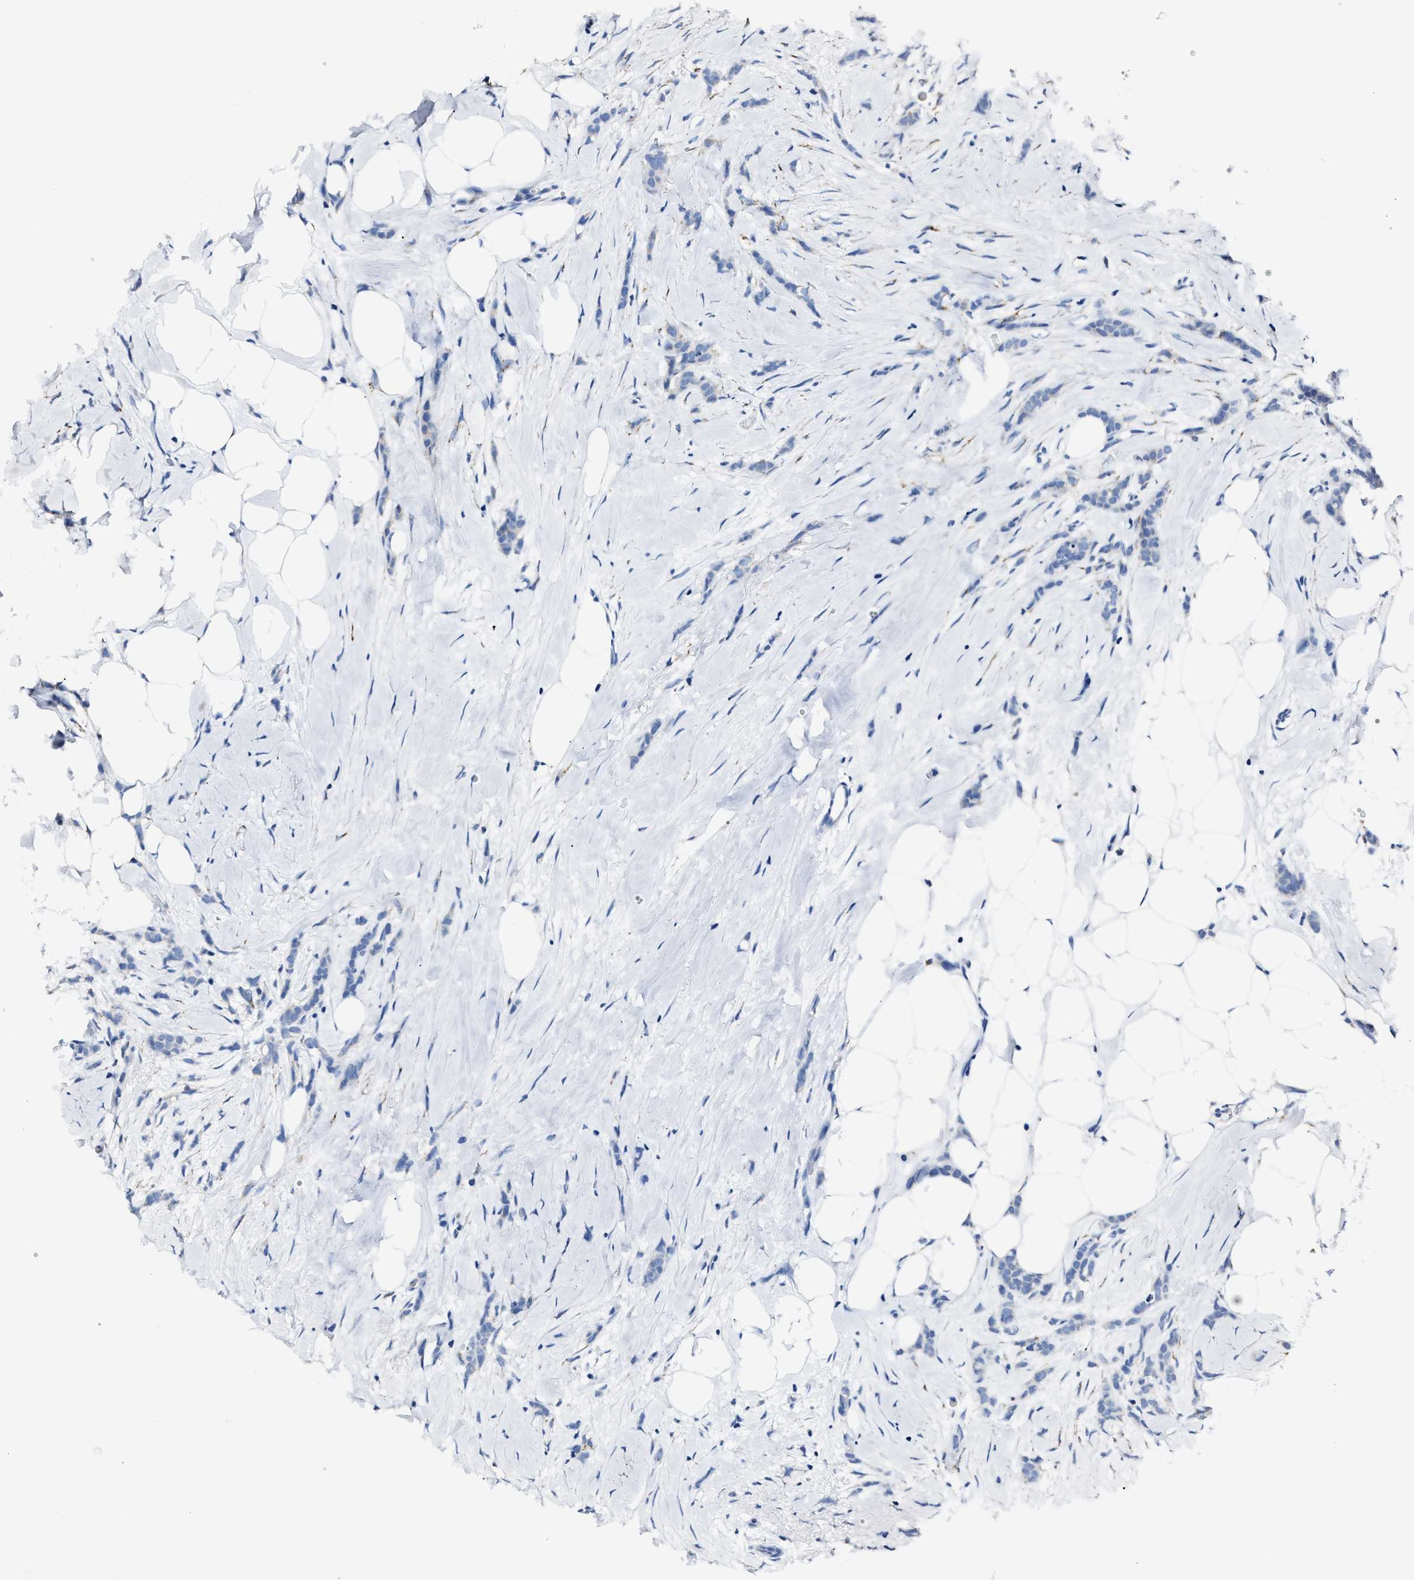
{"staining": {"intensity": "negative", "quantity": "none", "location": "none"}, "tissue": "breast cancer", "cell_type": "Tumor cells", "image_type": "cancer", "snomed": [{"axis": "morphology", "description": "Lobular carcinoma, in situ"}, {"axis": "morphology", "description": "Lobular carcinoma"}, {"axis": "topography", "description": "Breast"}], "caption": "Immunohistochemistry image of human lobular carcinoma in situ (breast) stained for a protein (brown), which reveals no staining in tumor cells.", "gene": "AMACR", "patient": {"sex": "female", "age": 41}}